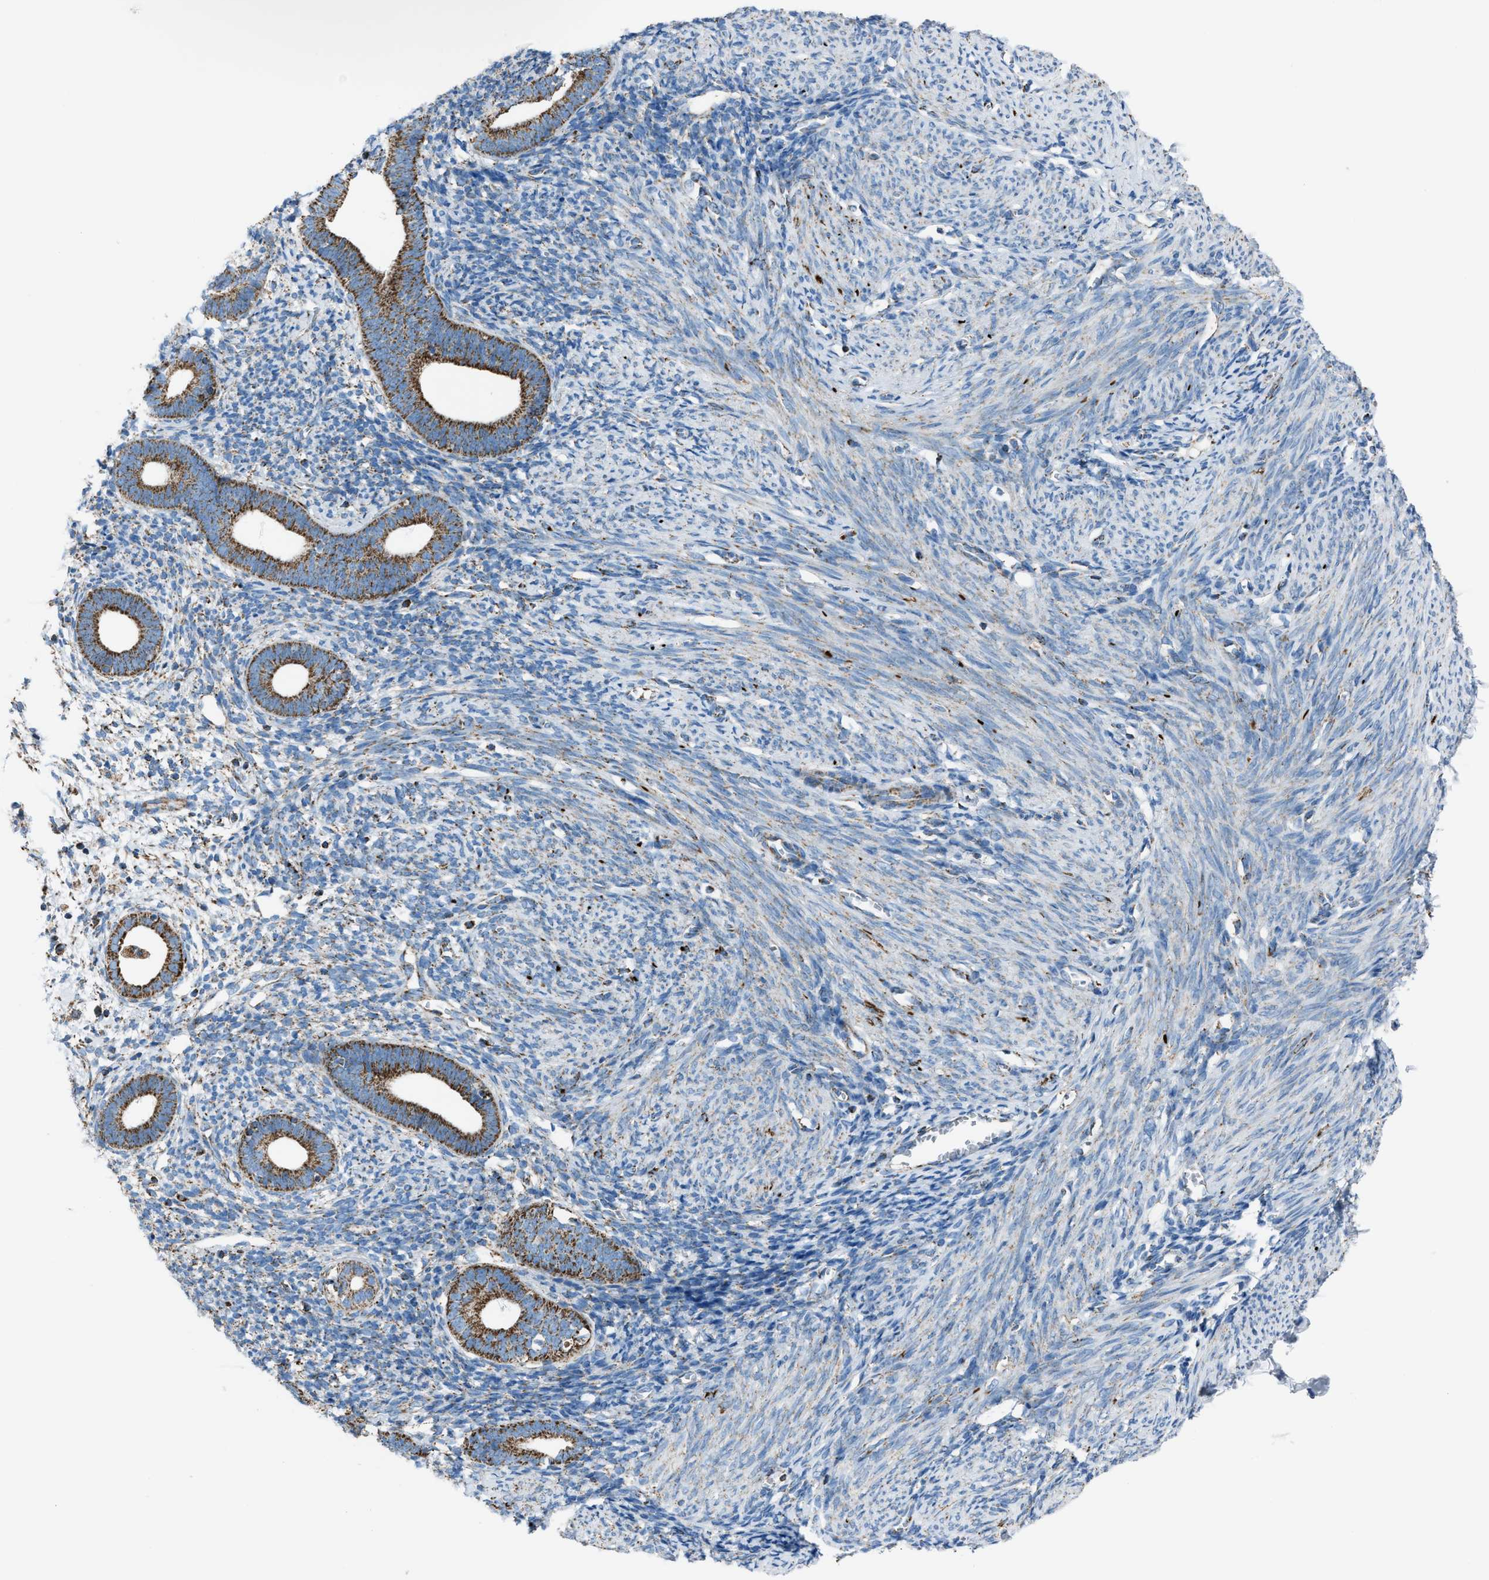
{"staining": {"intensity": "moderate", "quantity": "<25%", "location": "cytoplasmic/membranous"}, "tissue": "endometrium", "cell_type": "Cells in endometrial stroma", "image_type": "normal", "snomed": [{"axis": "morphology", "description": "Normal tissue, NOS"}, {"axis": "morphology", "description": "Adenocarcinoma, NOS"}, {"axis": "topography", "description": "Endometrium"}], "caption": "A micrograph showing moderate cytoplasmic/membranous expression in about <25% of cells in endometrial stroma in normal endometrium, as visualized by brown immunohistochemical staining.", "gene": "MDH2", "patient": {"sex": "female", "age": 57}}